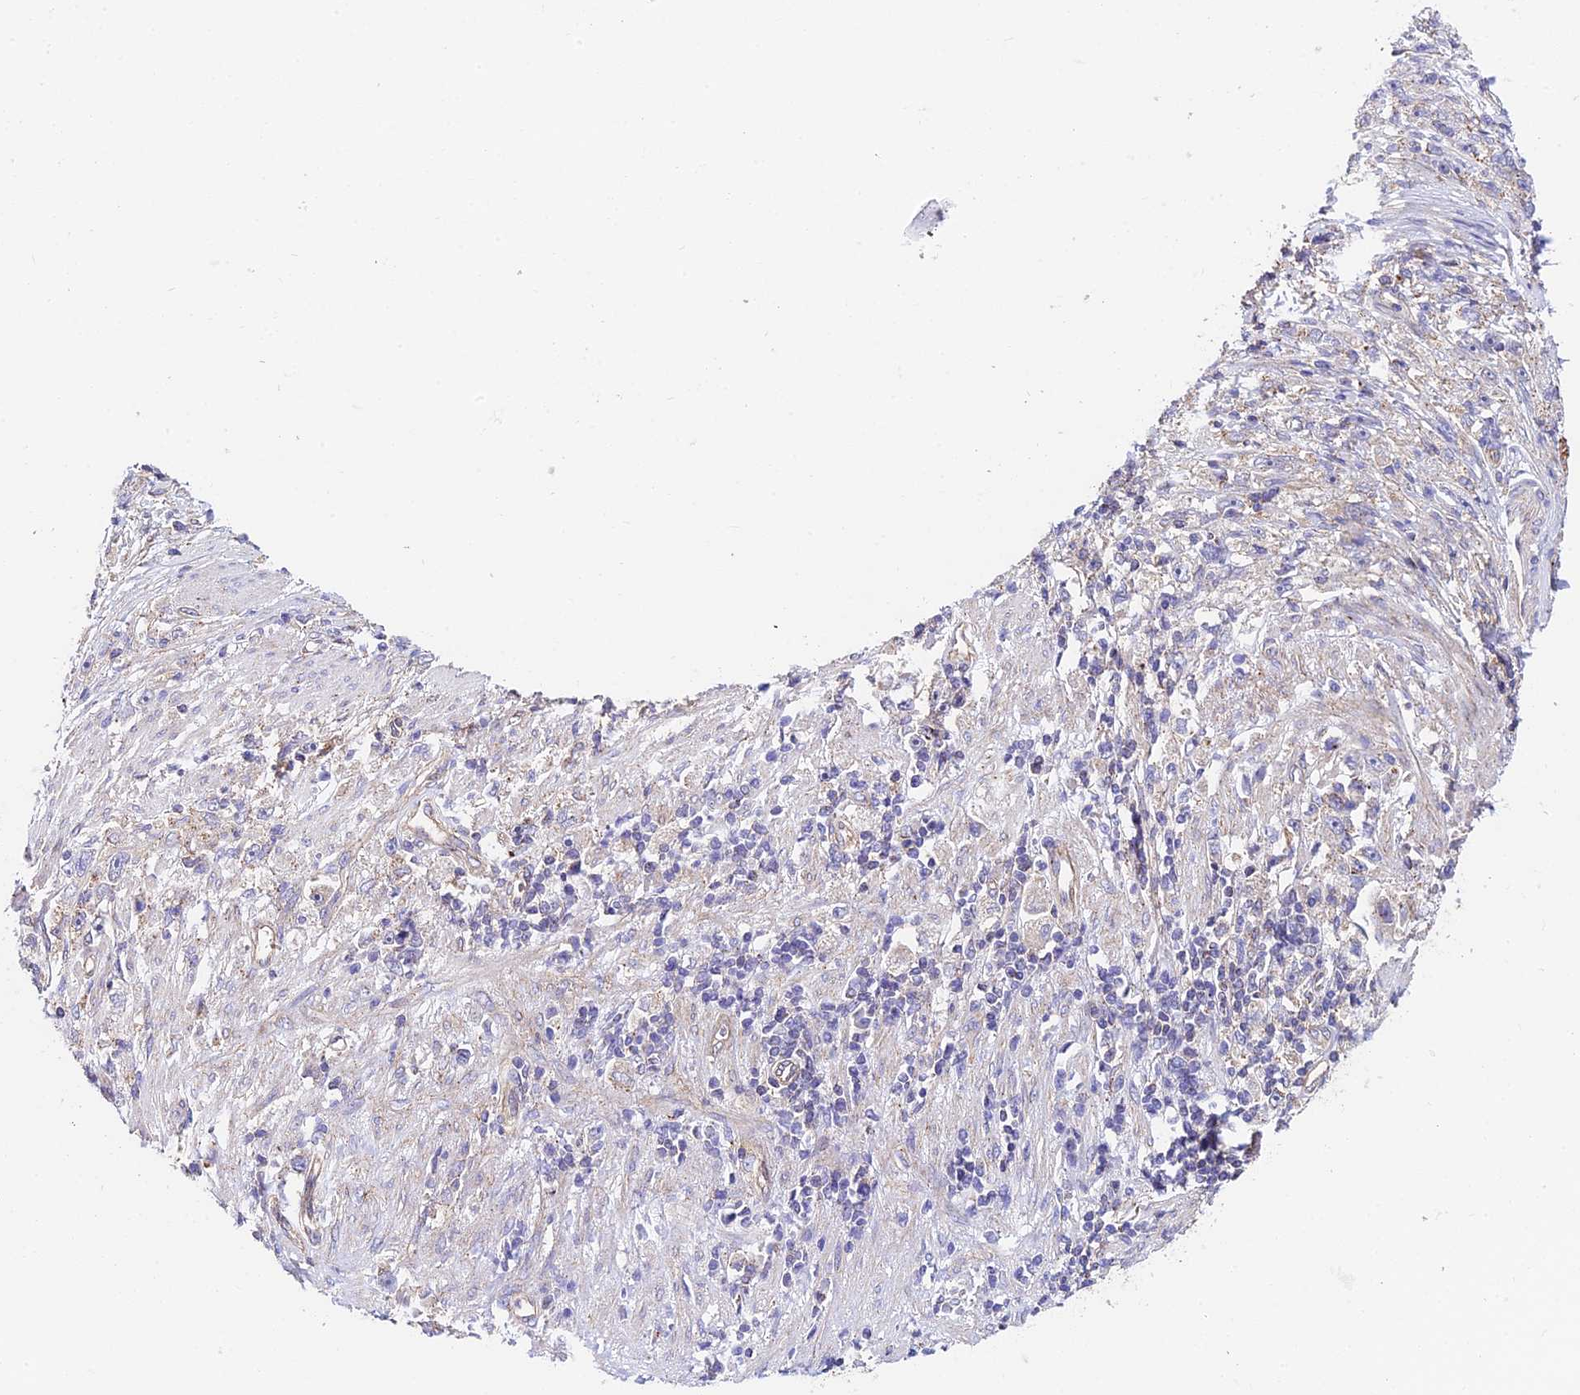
{"staining": {"intensity": "negative", "quantity": "none", "location": "none"}, "tissue": "stomach cancer", "cell_type": "Tumor cells", "image_type": "cancer", "snomed": [{"axis": "morphology", "description": "Adenocarcinoma, NOS"}, {"axis": "topography", "description": "Stomach"}], "caption": "Micrograph shows no significant protein positivity in tumor cells of stomach cancer (adenocarcinoma).", "gene": "QRFP", "patient": {"sex": "female", "age": 59}}